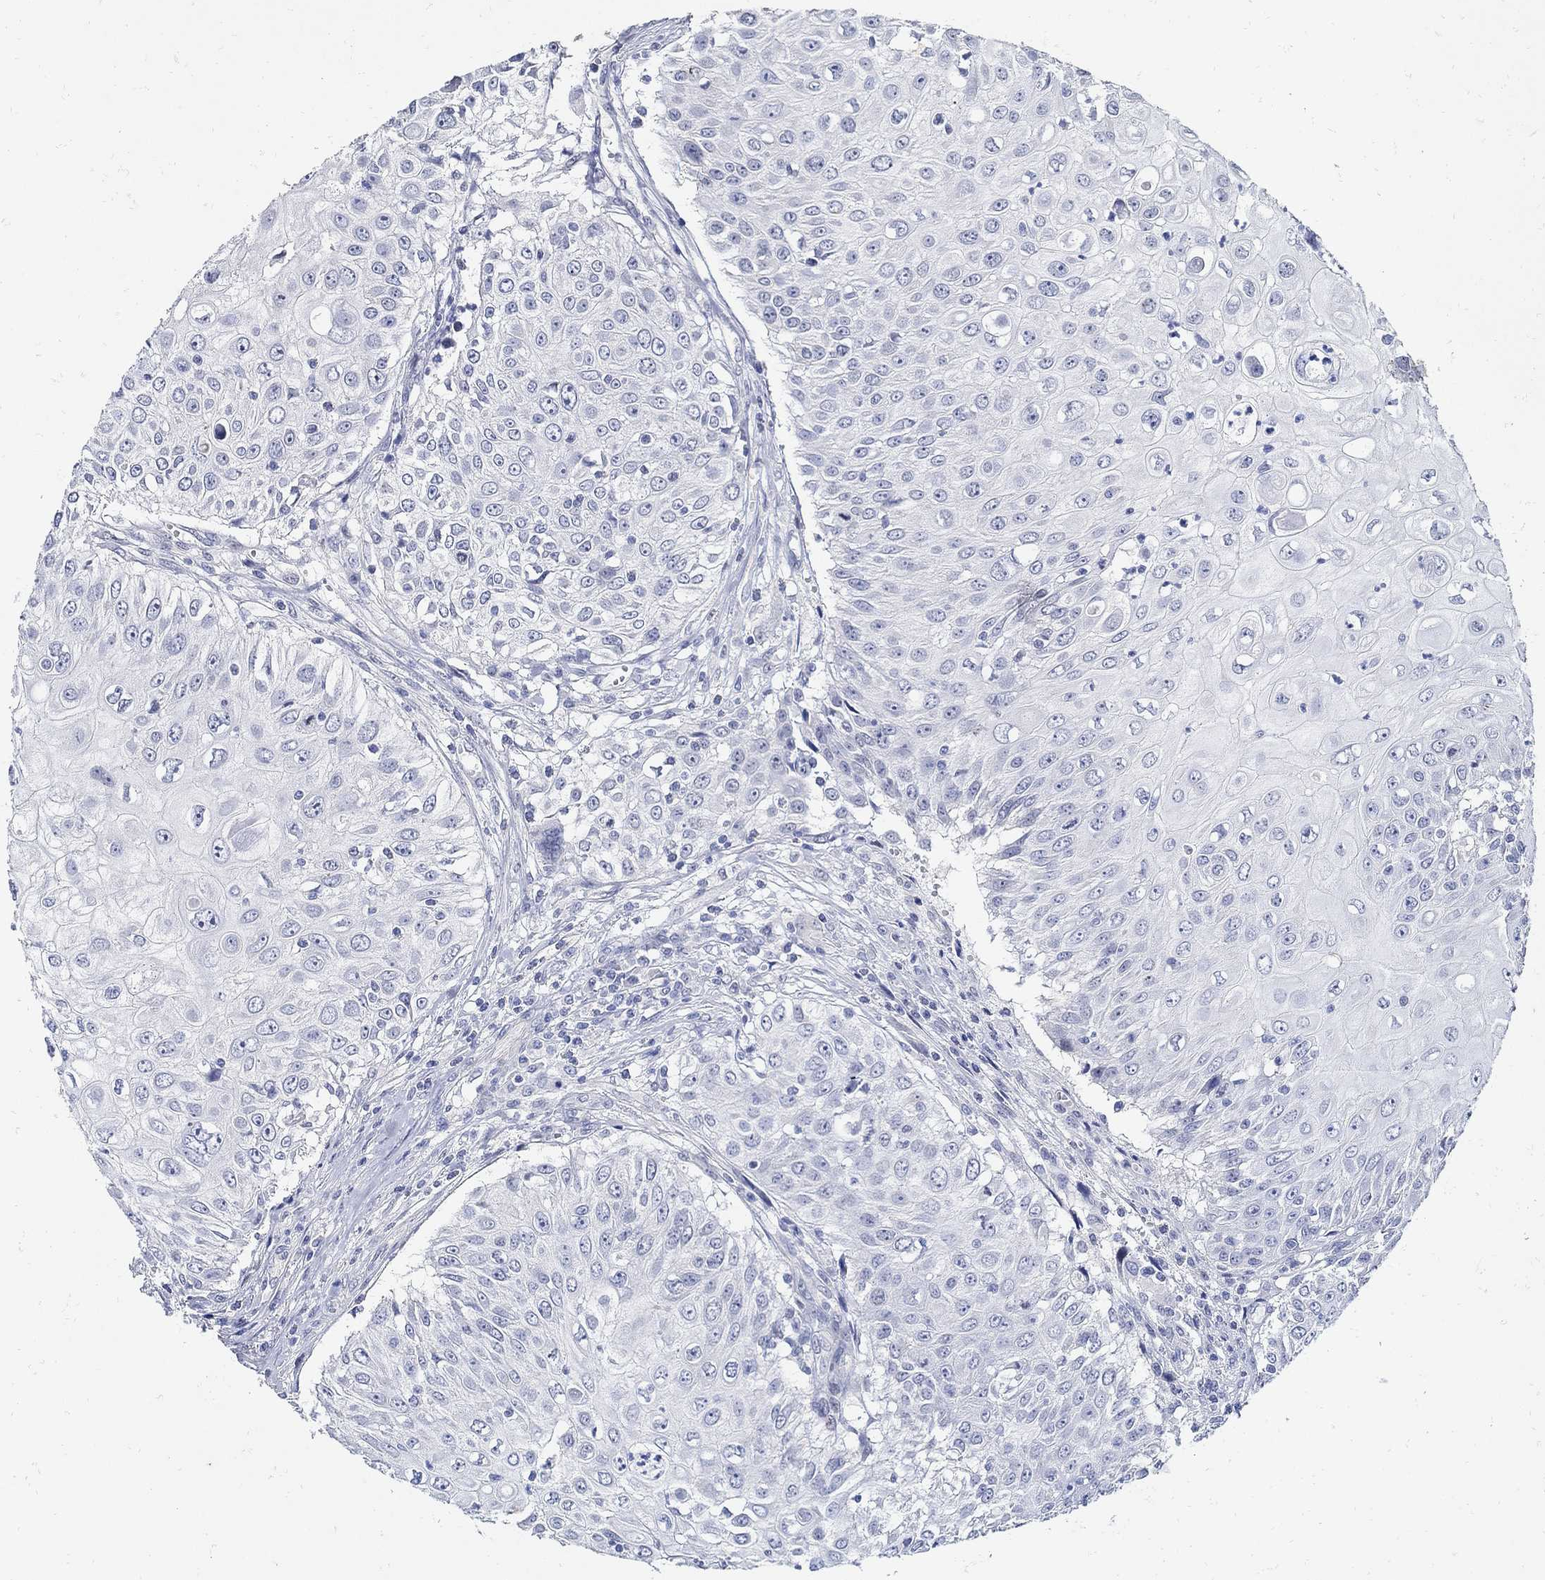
{"staining": {"intensity": "negative", "quantity": "none", "location": "none"}, "tissue": "urothelial cancer", "cell_type": "Tumor cells", "image_type": "cancer", "snomed": [{"axis": "morphology", "description": "Urothelial carcinoma, High grade"}, {"axis": "topography", "description": "Urinary bladder"}], "caption": "The image demonstrates no significant positivity in tumor cells of high-grade urothelial carcinoma. (DAB immunohistochemistry visualized using brightfield microscopy, high magnification).", "gene": "NOS1", "patient": {"sex": "female", "age": 79}}